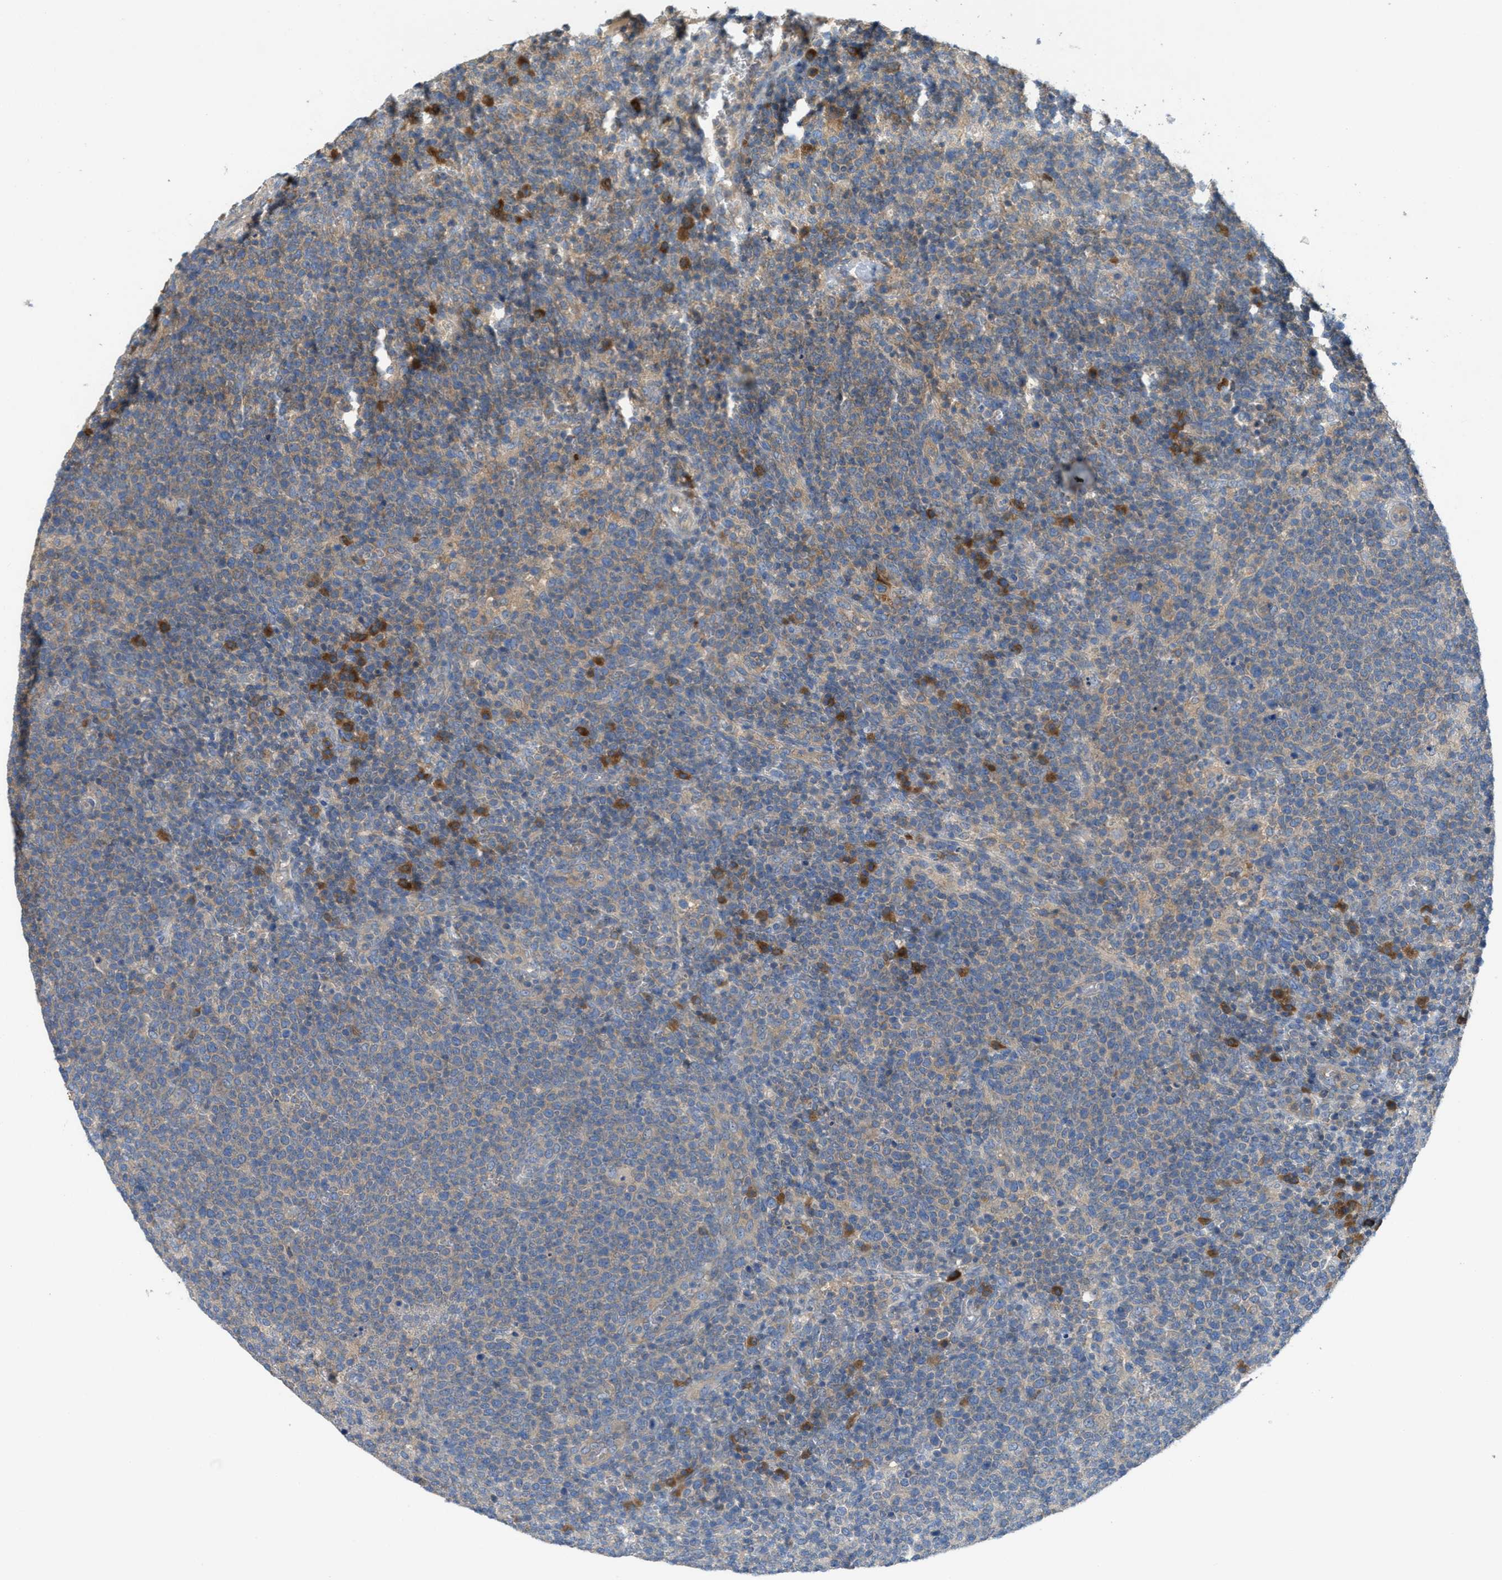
{"staining": {"intensity": "weak", "quantity": "<25%", "location": "cytoplasmic/membranous"}, "tissue": "lymphoma", "cell_type": "Tumor cells", "image_type": "cancer", "snomed": [{"axis": "morphology", "description": "Malignant lymphoma, non-Hodgkin's type, High grade"}, {"axis": "topography", "description": "Lymph node"}], "caption": "Photomicrograph shows no significant protein staining in tumor cells of malignant lymphoma, non-Hodgkin's type (high-grade).", "gene": "UBA5", "patient": {"sex": "male", "age": 61}}